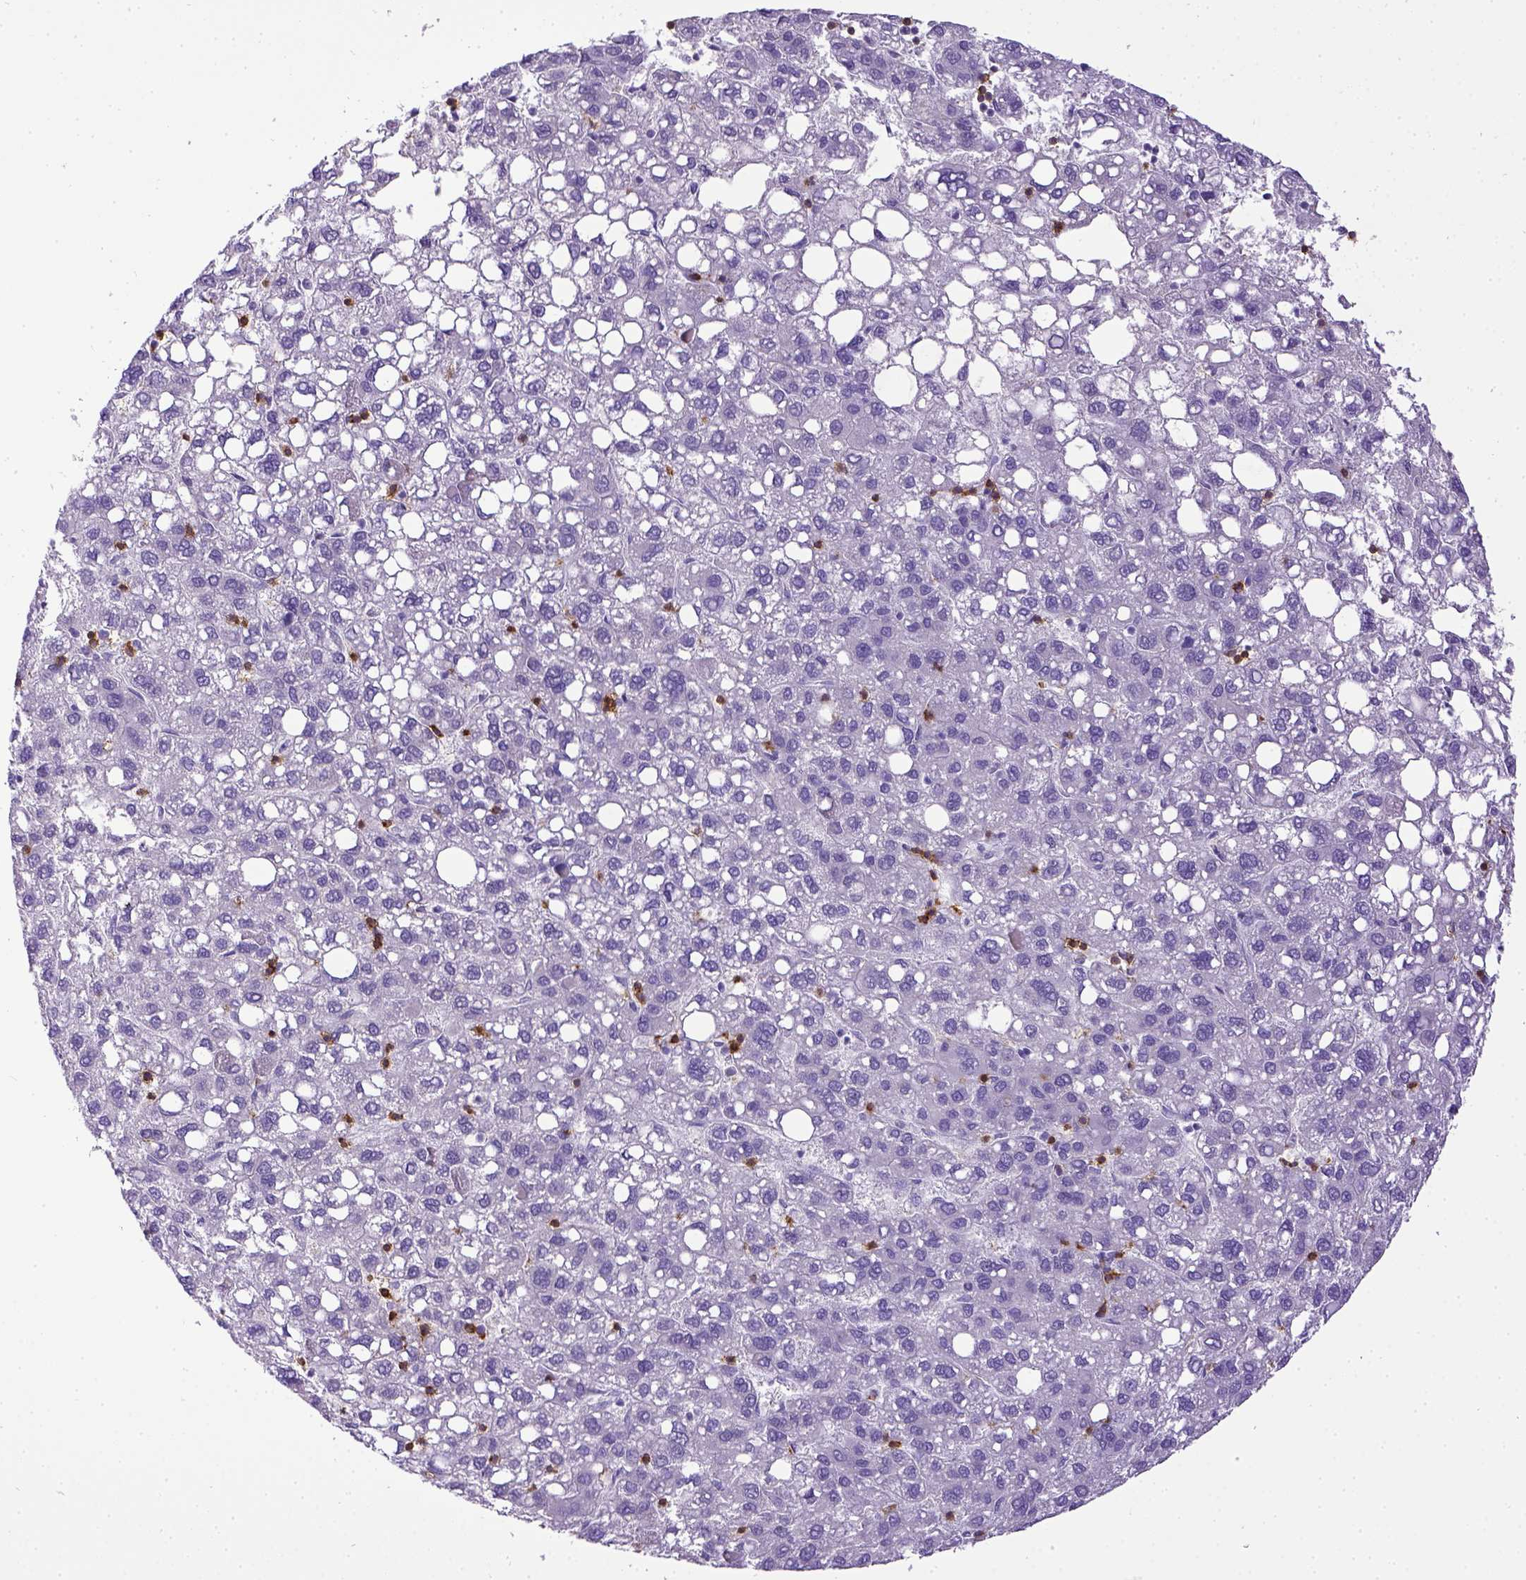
{"staining": {"intensity": "negative", "quantity": "none", "location": "none"}, "tissue": "liver cancer", "cell_type": "Tumor cells", "image_type": "cancer", "snomed": [{"axis": "morphology", "description": "Carcinoma, Hepatocellular, NOS"}, {"axis": "topography", "description": "Liver"}], "caption": "Immunohistochemical staining of liver cancer demonstrates no significant expression in tumor cells.", "gene": "CD3E", "patient": {"sex": "female", "age": 82}}